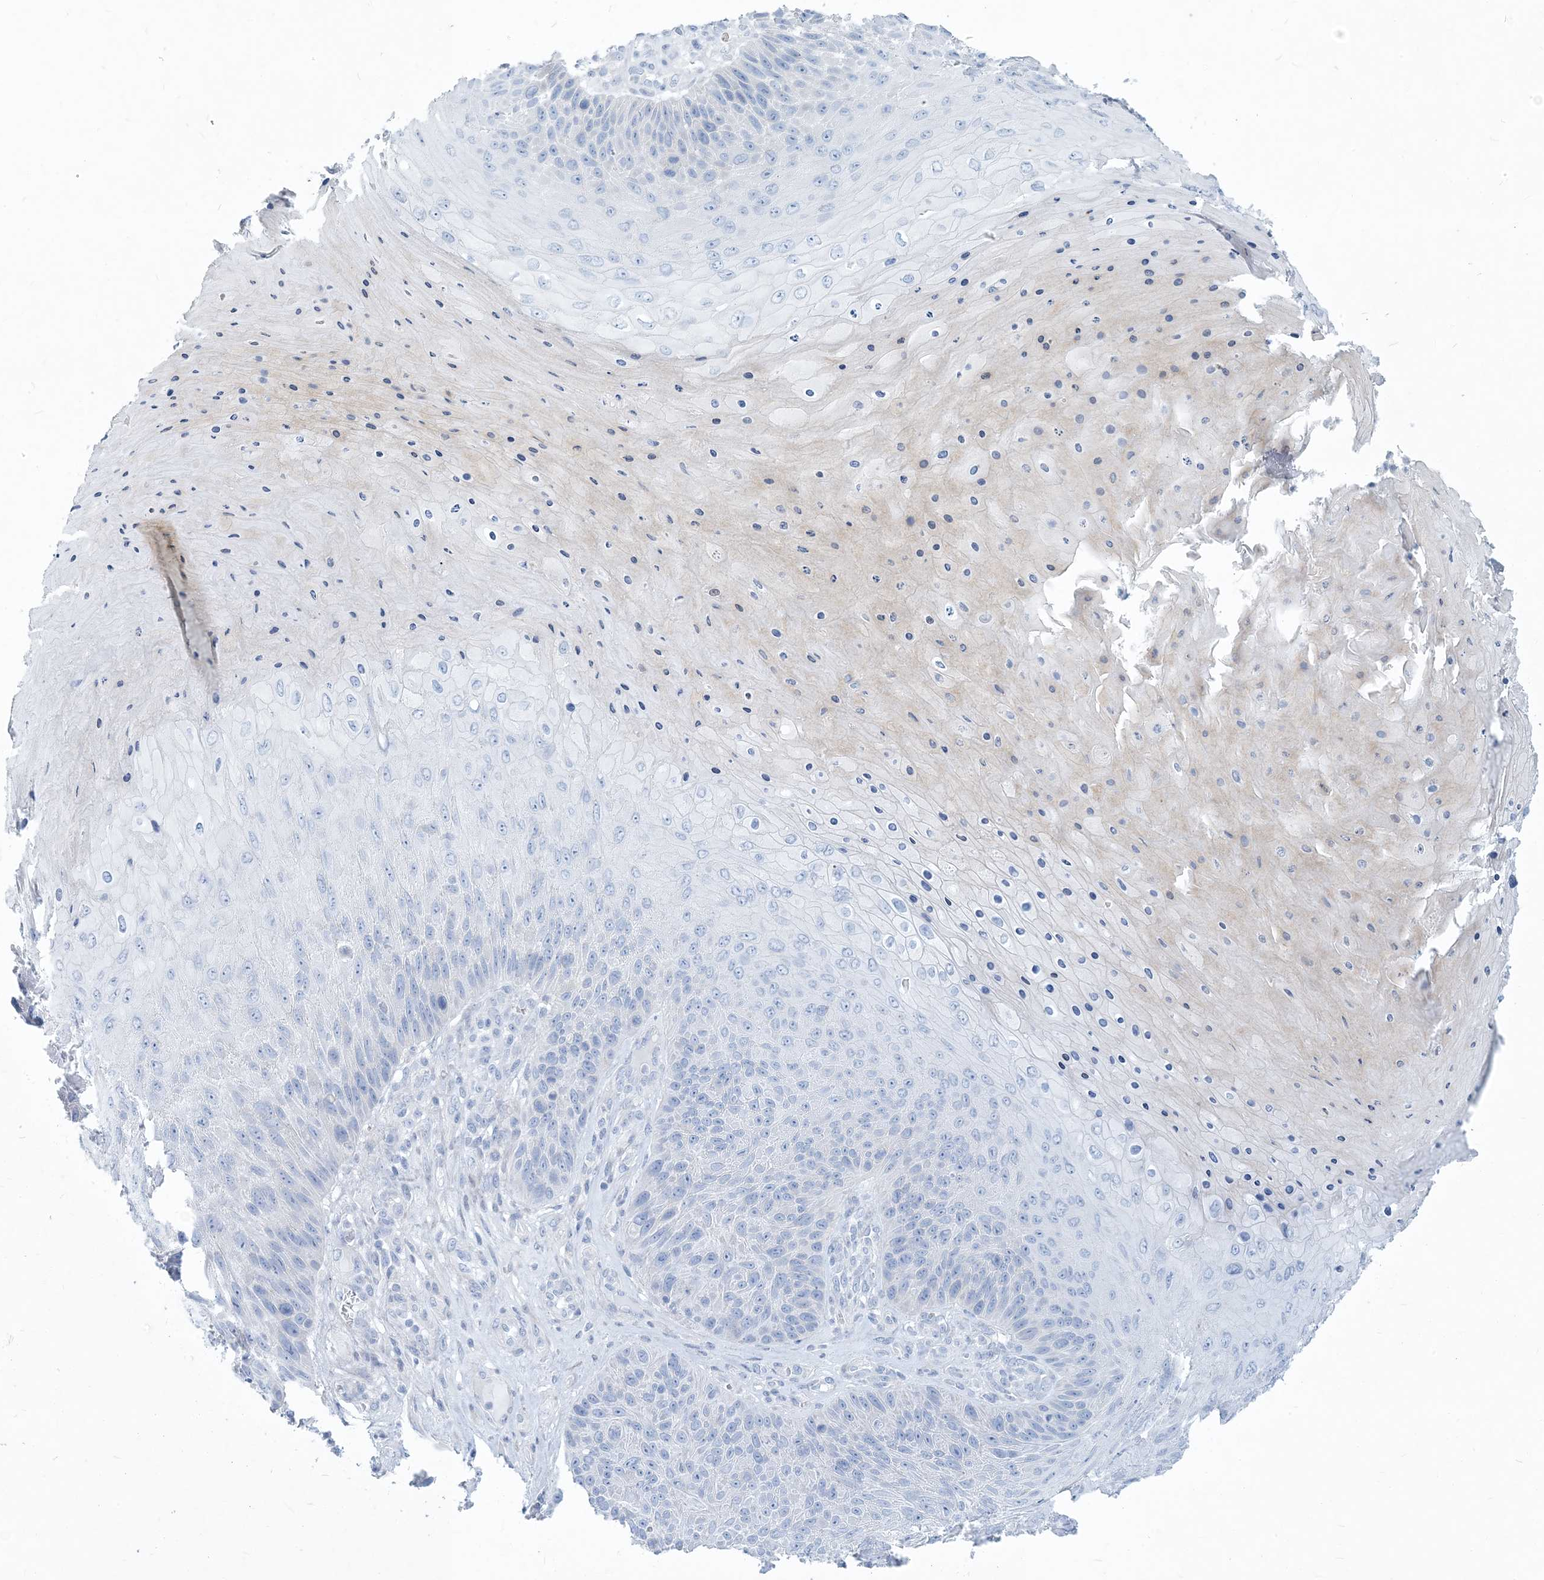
{"staining": {"intensity": "negative", "quantity": "none", "location": "none"}, "tissue": "skin cancer", "cell_type": "Tumor cells", "image_type": "cancer", "snomed": [{"axis": "morphology", "description": "Squamous cell carcinoma, NOS"}, {"axis": "topography", "description": "Skin"}], "caption": "Image shows no protein staining in tumor cells of skin cancer (squamous cell carcinoma) tissue. The staining is performed using DAB brown chromogen with nuclei counter-stained in using hematoxylin.", "gene": "MOXD1", "patient": {"sex": "female", "age": 88}}